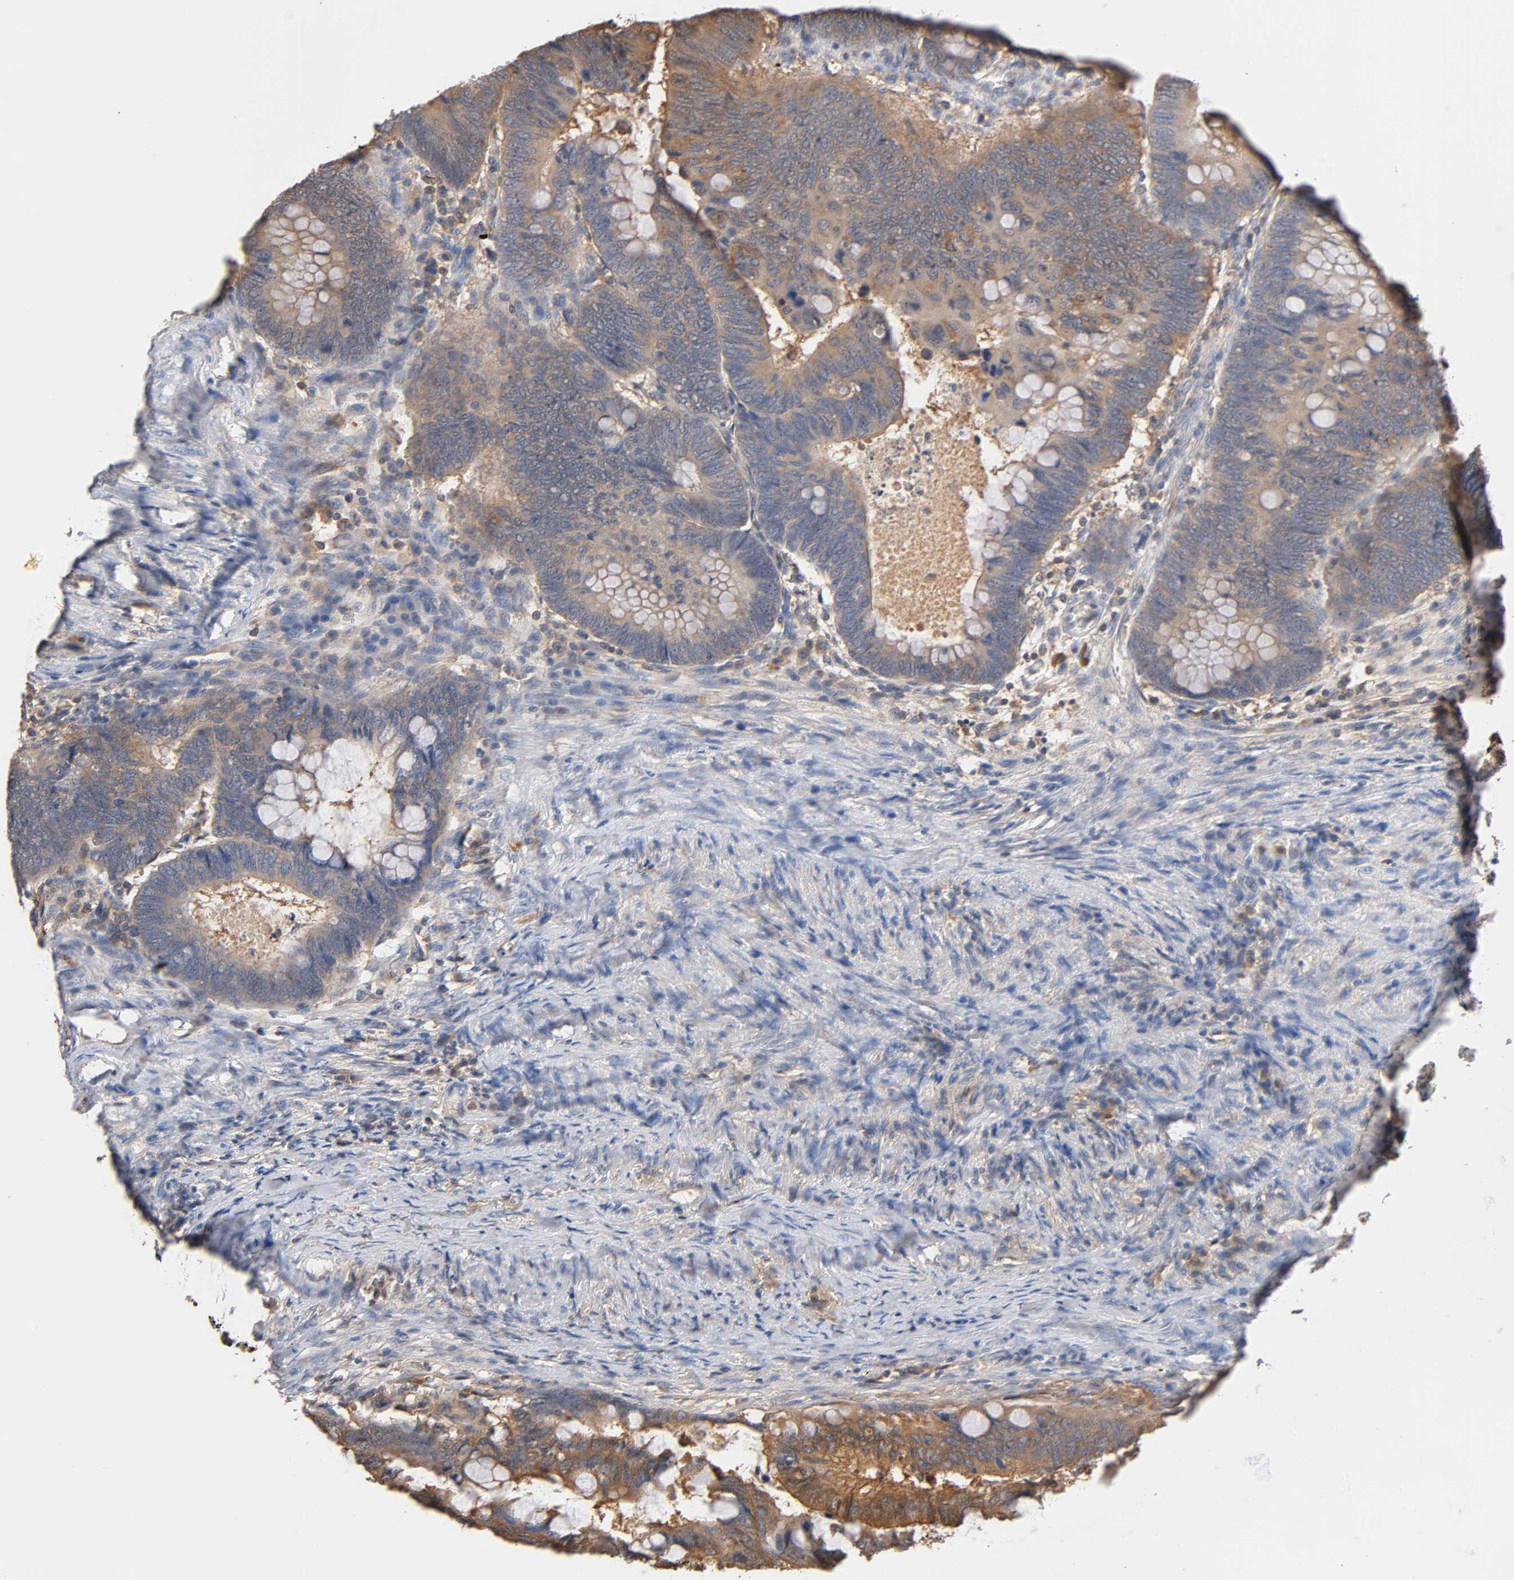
{"staining": {"intensity": "weak", "quantity": ">75%", "location": "cytoplasmic/membranous"}, "tissue": "colorectal cancer", "cell_type": "Tumor cells", "image_type": "cancer", "snomed": [{"axis": "morphology", "description": "Normal tissue, NOS"}, {"axis": "morphology", "description": "Adenocarcinoma, NOS"}, {"axis": "topography", "description": "Rectum"}, {"axis": "topography", "description": "Peripheral nerve tissue"}], "caption": "An image of colorectal cancer (adenocarcinoma) stained for a protein shows weak cytoplasmic/membranous brown staining in tumor cells.", "gene": "ALDOA", "patient": {"sex": "male", "age": 92}}